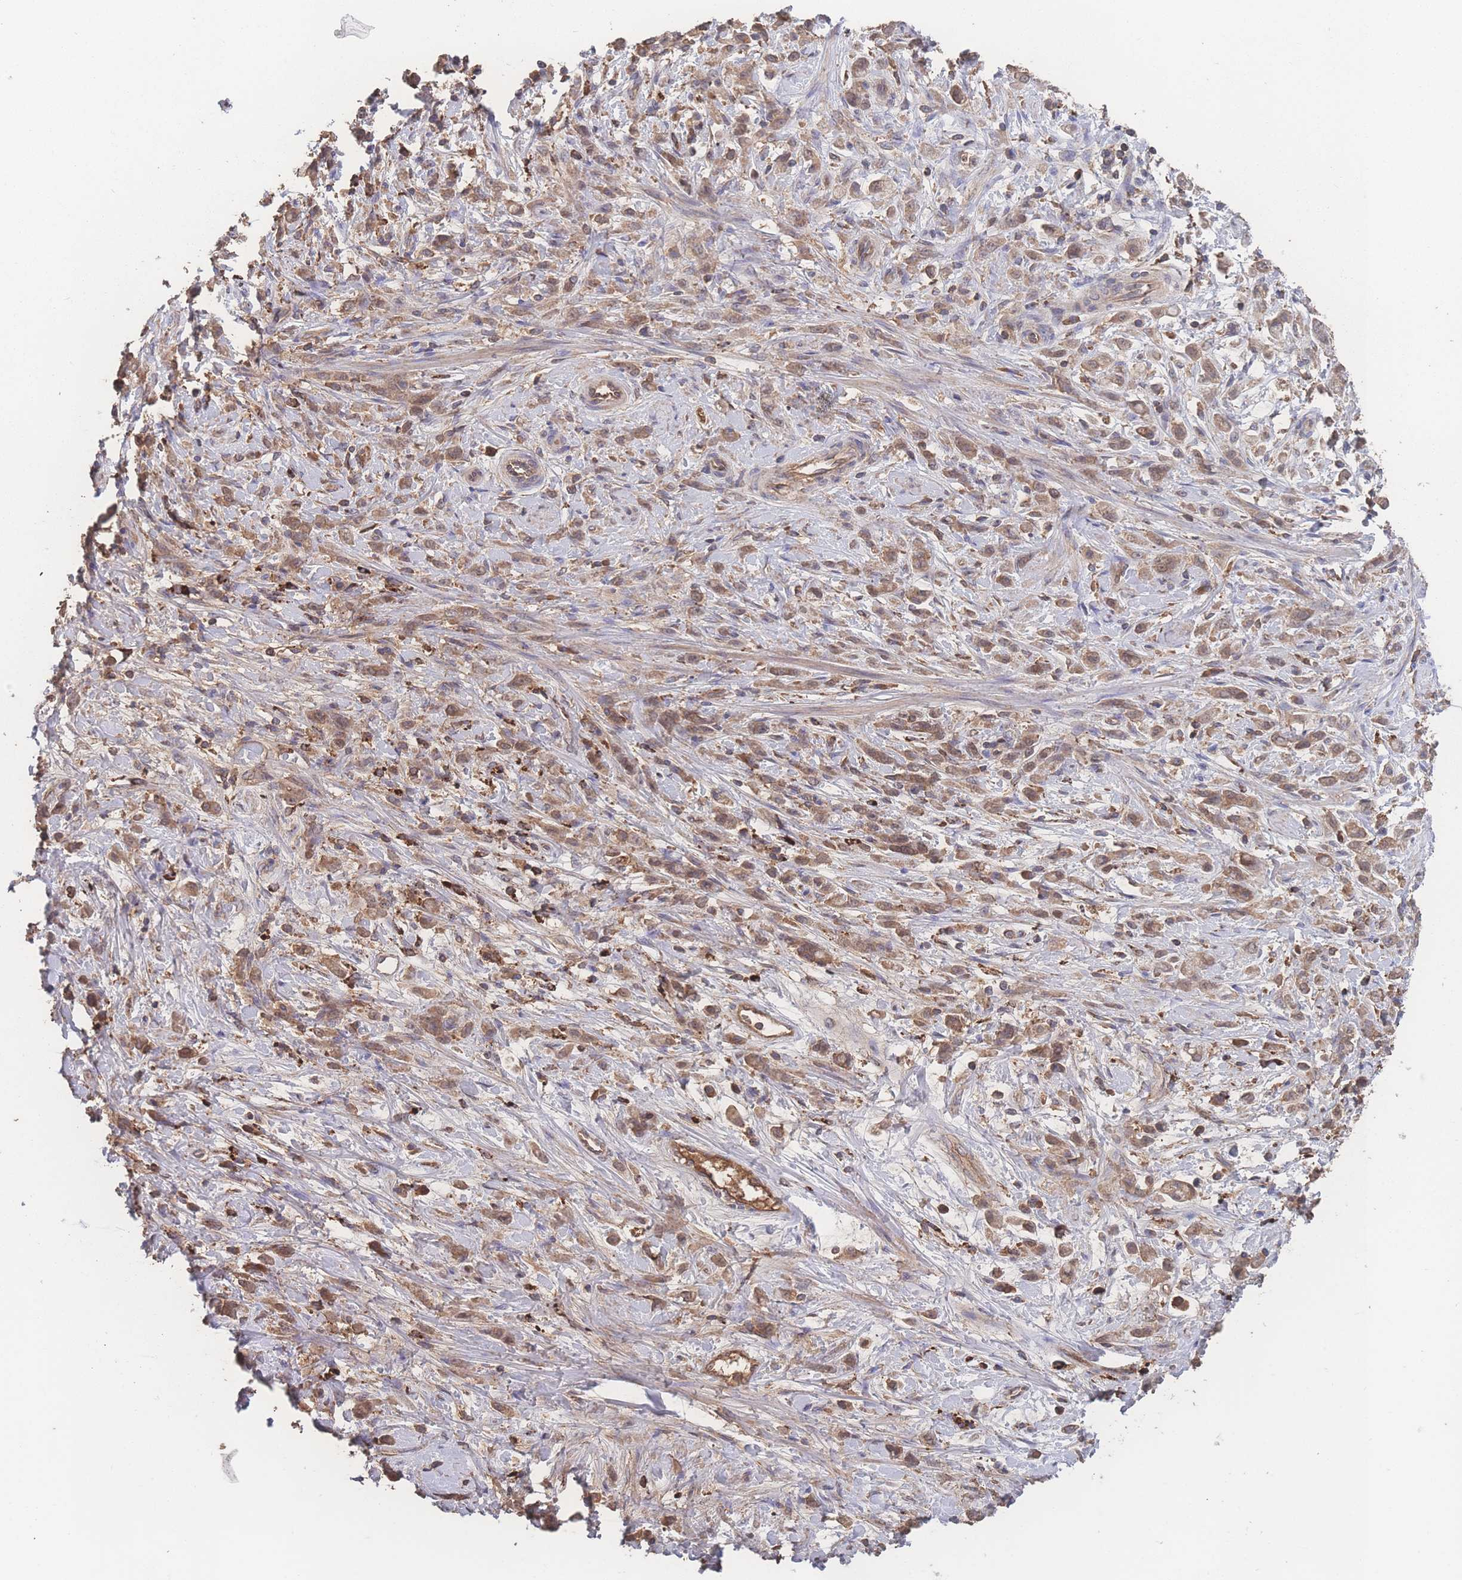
{"staining": {"intensity": "moderate", "quantity": ">75%", "location": "cytoplasmic/membranous"}, "tissue": "stomach cancer", "cell_type": "Tumor cells", "image_type": "cancer", "snomed": [{"axis": "morphology", "description": "Adenocarcinoma, NOS"}, {"axis": "topography", "description": "Stomach"}], "caption": "The photomicrograph reveals a brown stain indicating the presence of a protein in the cytoplasmic/membranous of tumor cells in stomach cancer.", "gene": "ATXN10", "patient": {"sex": "female", "age": 60}}